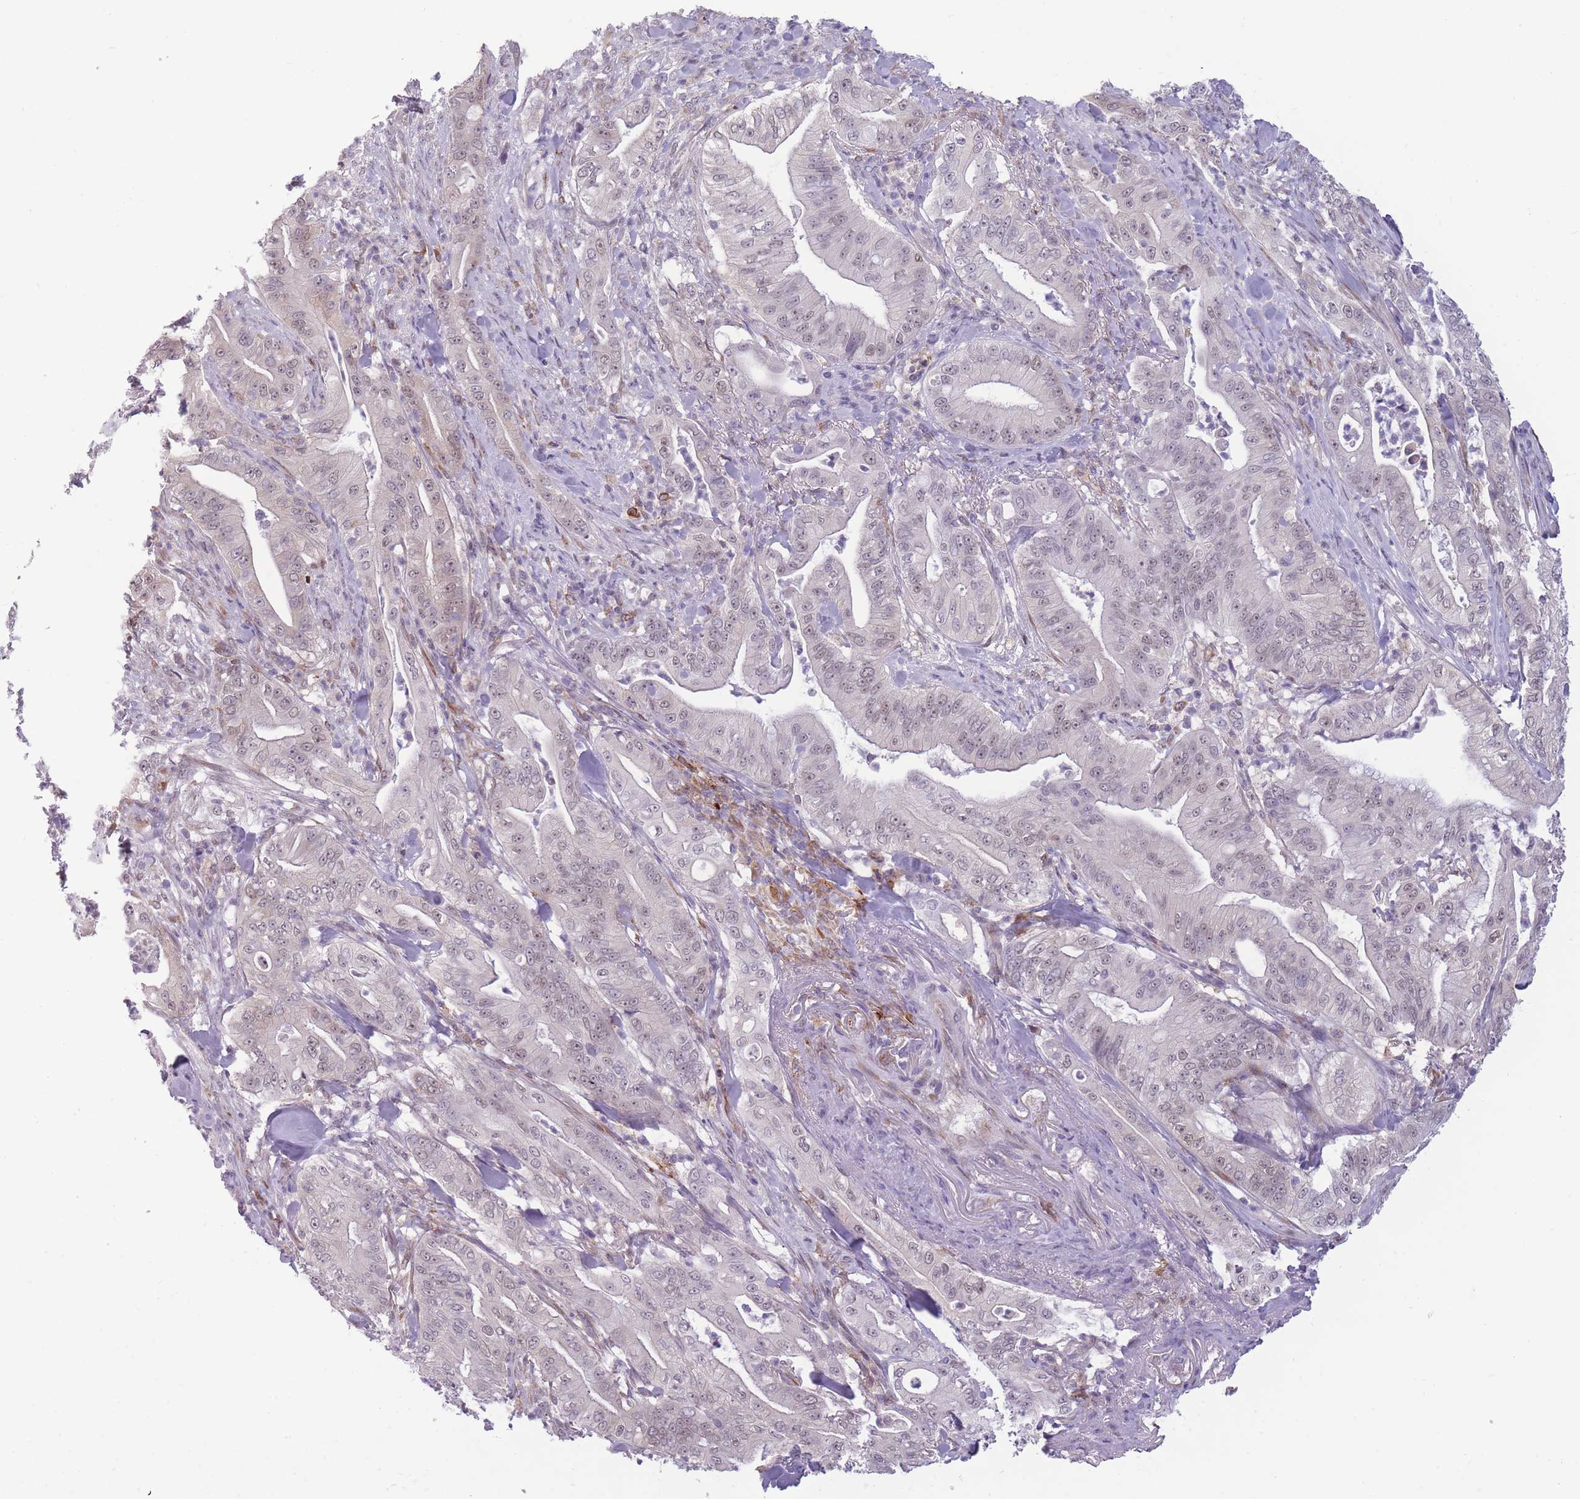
{"staining": {"intensity": "negative", "quantity": "none", "location": "none"}, "tissue": "pancreatic cancer", "cell_type": "Tumor cells", "image_type": "cancer", "snomed": [{"axis": "morphology", "description": "Adenocarcinoma, NOS"}, {"axis": "topography", "description": "Pancreas"}], "caption": "Pancreatic cancer (adenocarcinoma) stained for a protein using immunohistochemistry reveals no positivity tumor cells.", "gene": "TMEM121", "patient": {"sex": "male", "age": 71}}